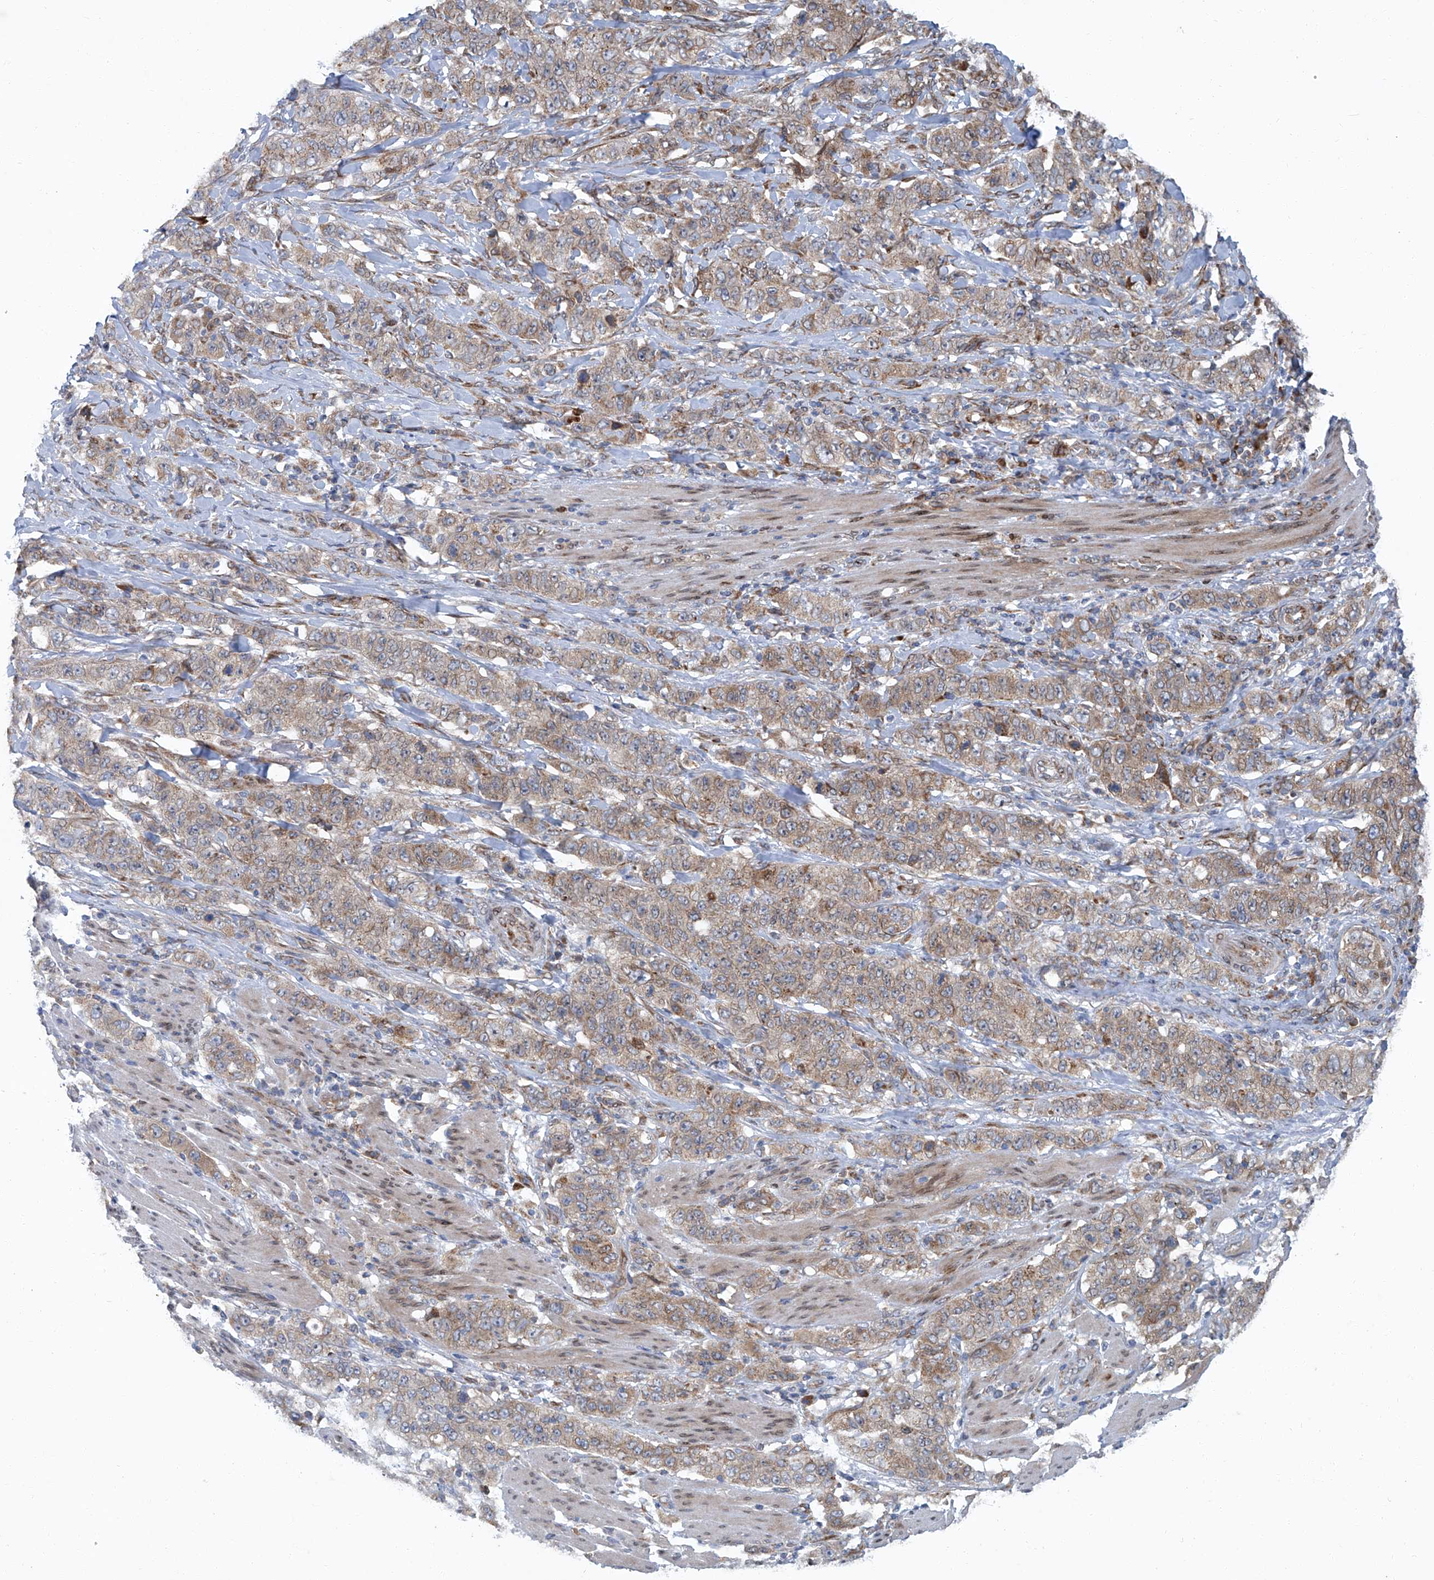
{"staining": {"intensity": "weak", "quantity": ">75%", "location": "cytoplasmic/membranous"}, "tissue": "stomach cancer", "cell_type": "Tumor cells", "image_type": "cancer", "snomed": [{"axis": "morphology", "description": "Adenocarcinoma, NOS"}, {"axis": "topography", "description": "Stomach"}], "caption": "Immunohistochemistry (IHC) (DAB) staining of human stomach adenocarcinoma exhibits weak cytoplasmic/membranous protein staining in about >75% of tumor cells.", "gene": "GPR132", "patient": {"sex": "male", "age": 48}}